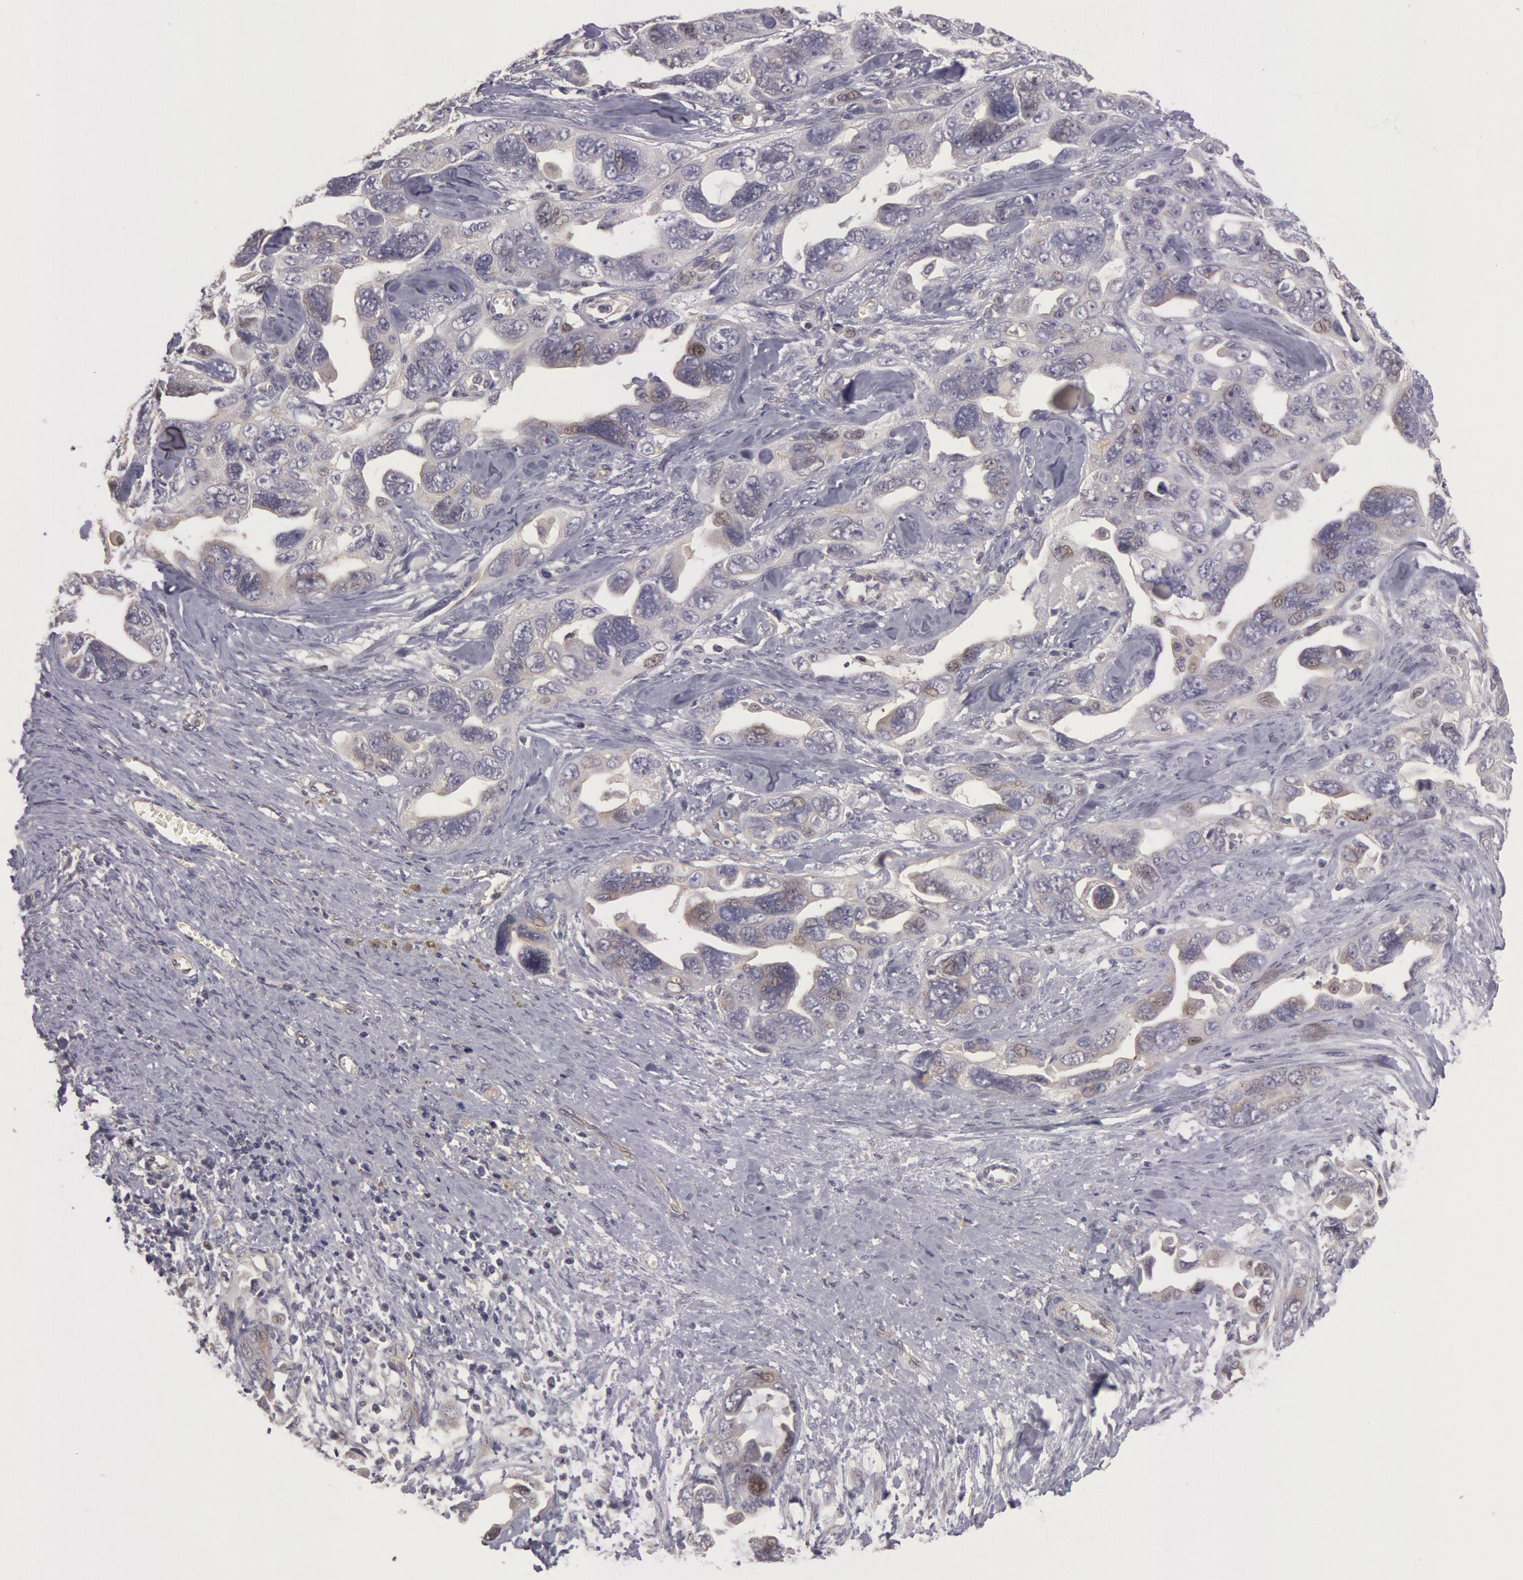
{"staining": {"intensity": "negative", "quantity": "none", "location": "none"}, "tissue": "ovarian cancer", "cell_type": "Tumor cells", "image_type": "cancer", "snomed": [{"axis": "morphology", "description": "Cystadenocarcinoma, serous, NOS"}, {"axis": "topography", "description": "Ovary"}], "caption": "Tumor cells show no significant protein positivity in ovarian cancer. The staining is performed using DAB brown chromogen with nuclei counter-stained in using hematoxylin.", "gene": "AMOTL1", "patient": {"sex": "female", "age": 63}}